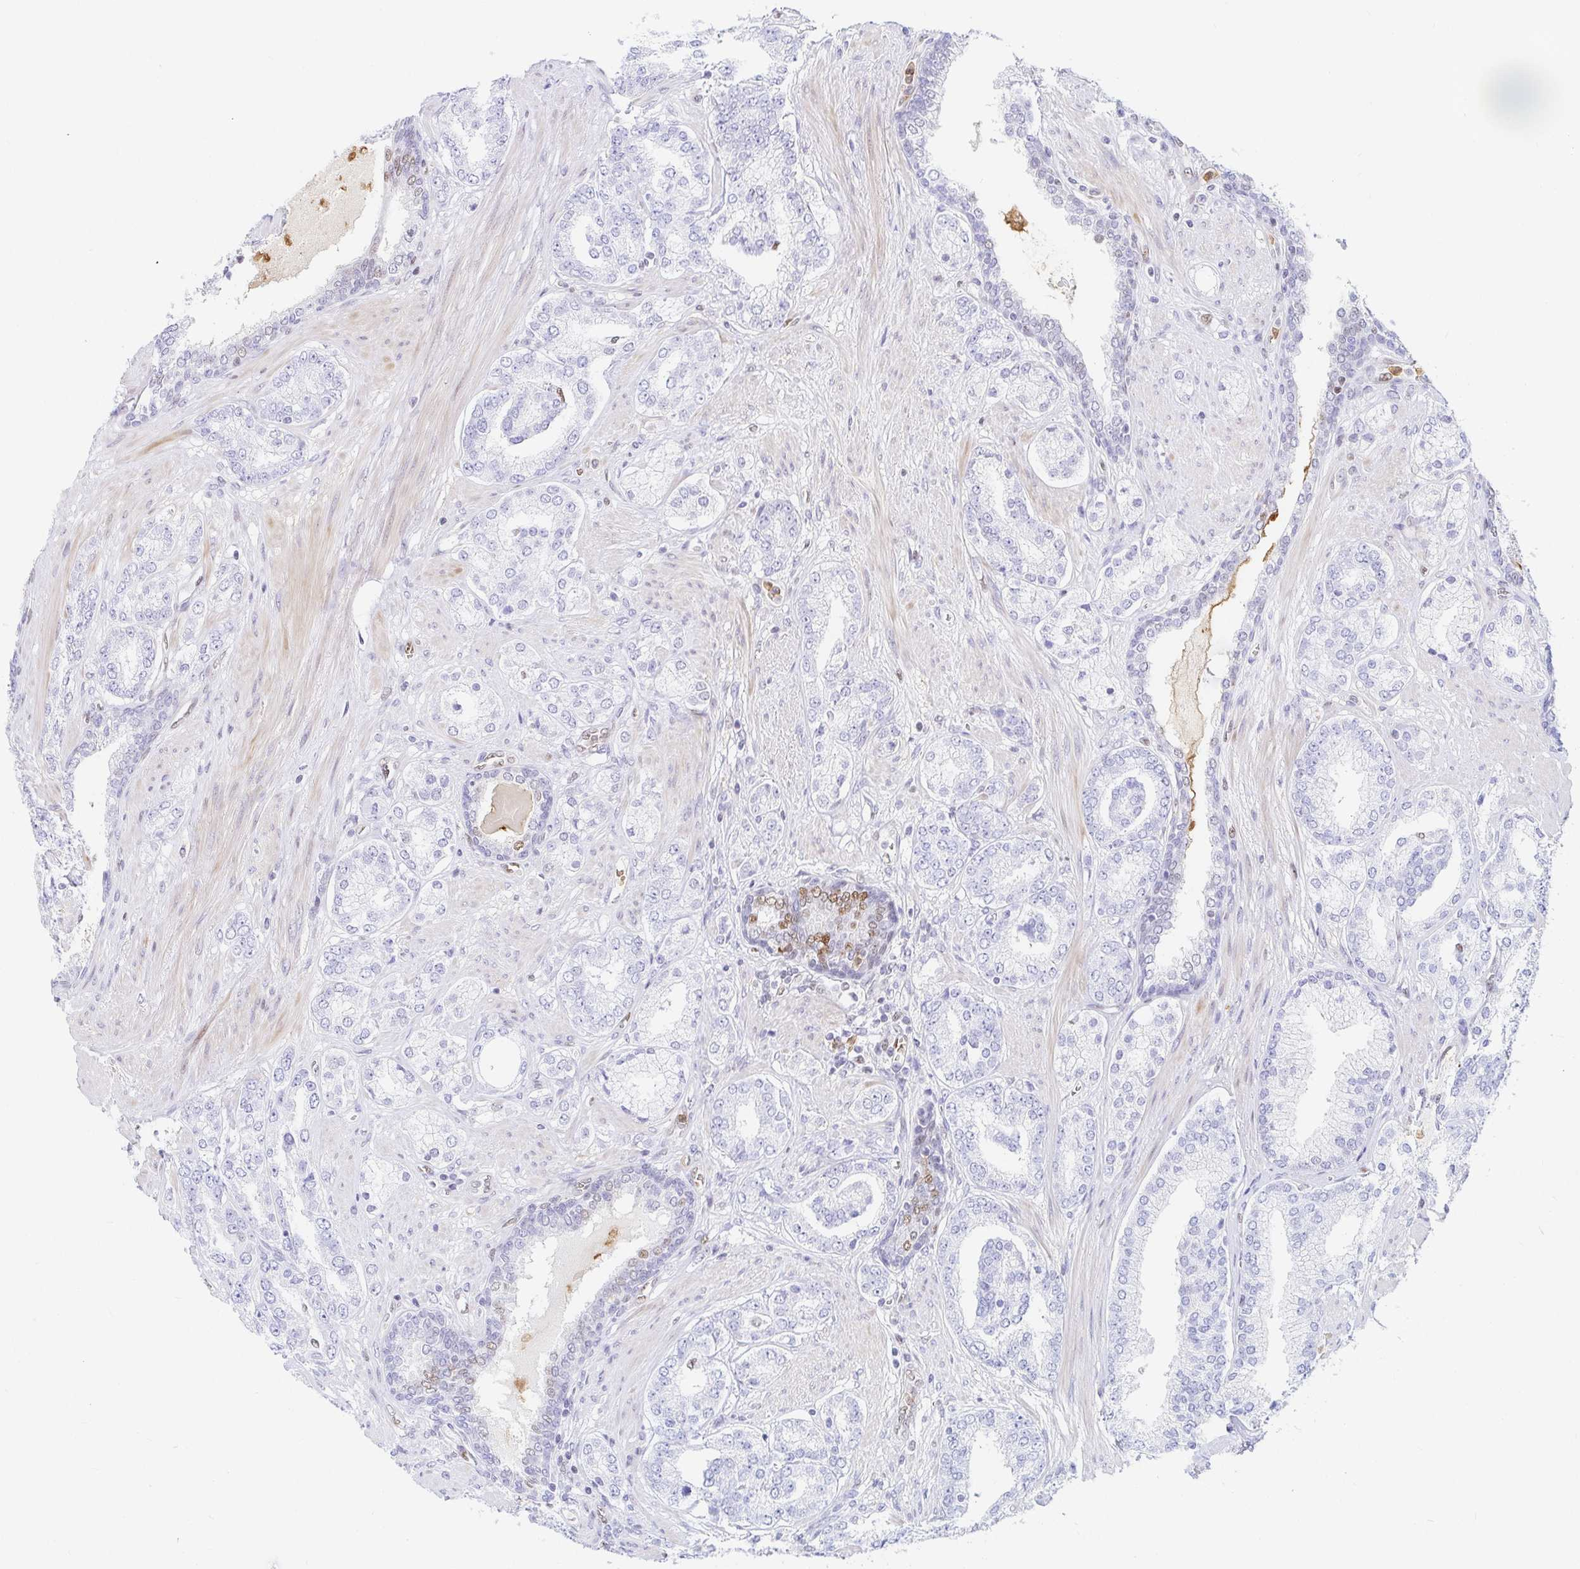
{"staining": {"intensity": "negative", "quantity": "none", "location": "none"}, "tissue": "prostate cancer", "cell_type": "Tumor cells", "image_type": "cancer", "snomed": [{"axis": "morphology", "description": "Adenocarcinoma, High grade"}, {"axis": "topography", "description": "Prostate"}], "caption": "Immunohistochemical staining of human prostate high-grade adenocarcinoma shows no significant staining in tumor cells. (Brightfield microscopy of DAB (3,3'-diaminobenzidine) immunohistochemistry (IHC) at high magnification).", "gene": "HINFP", "patient": {"sex": "male", "age": 62}}